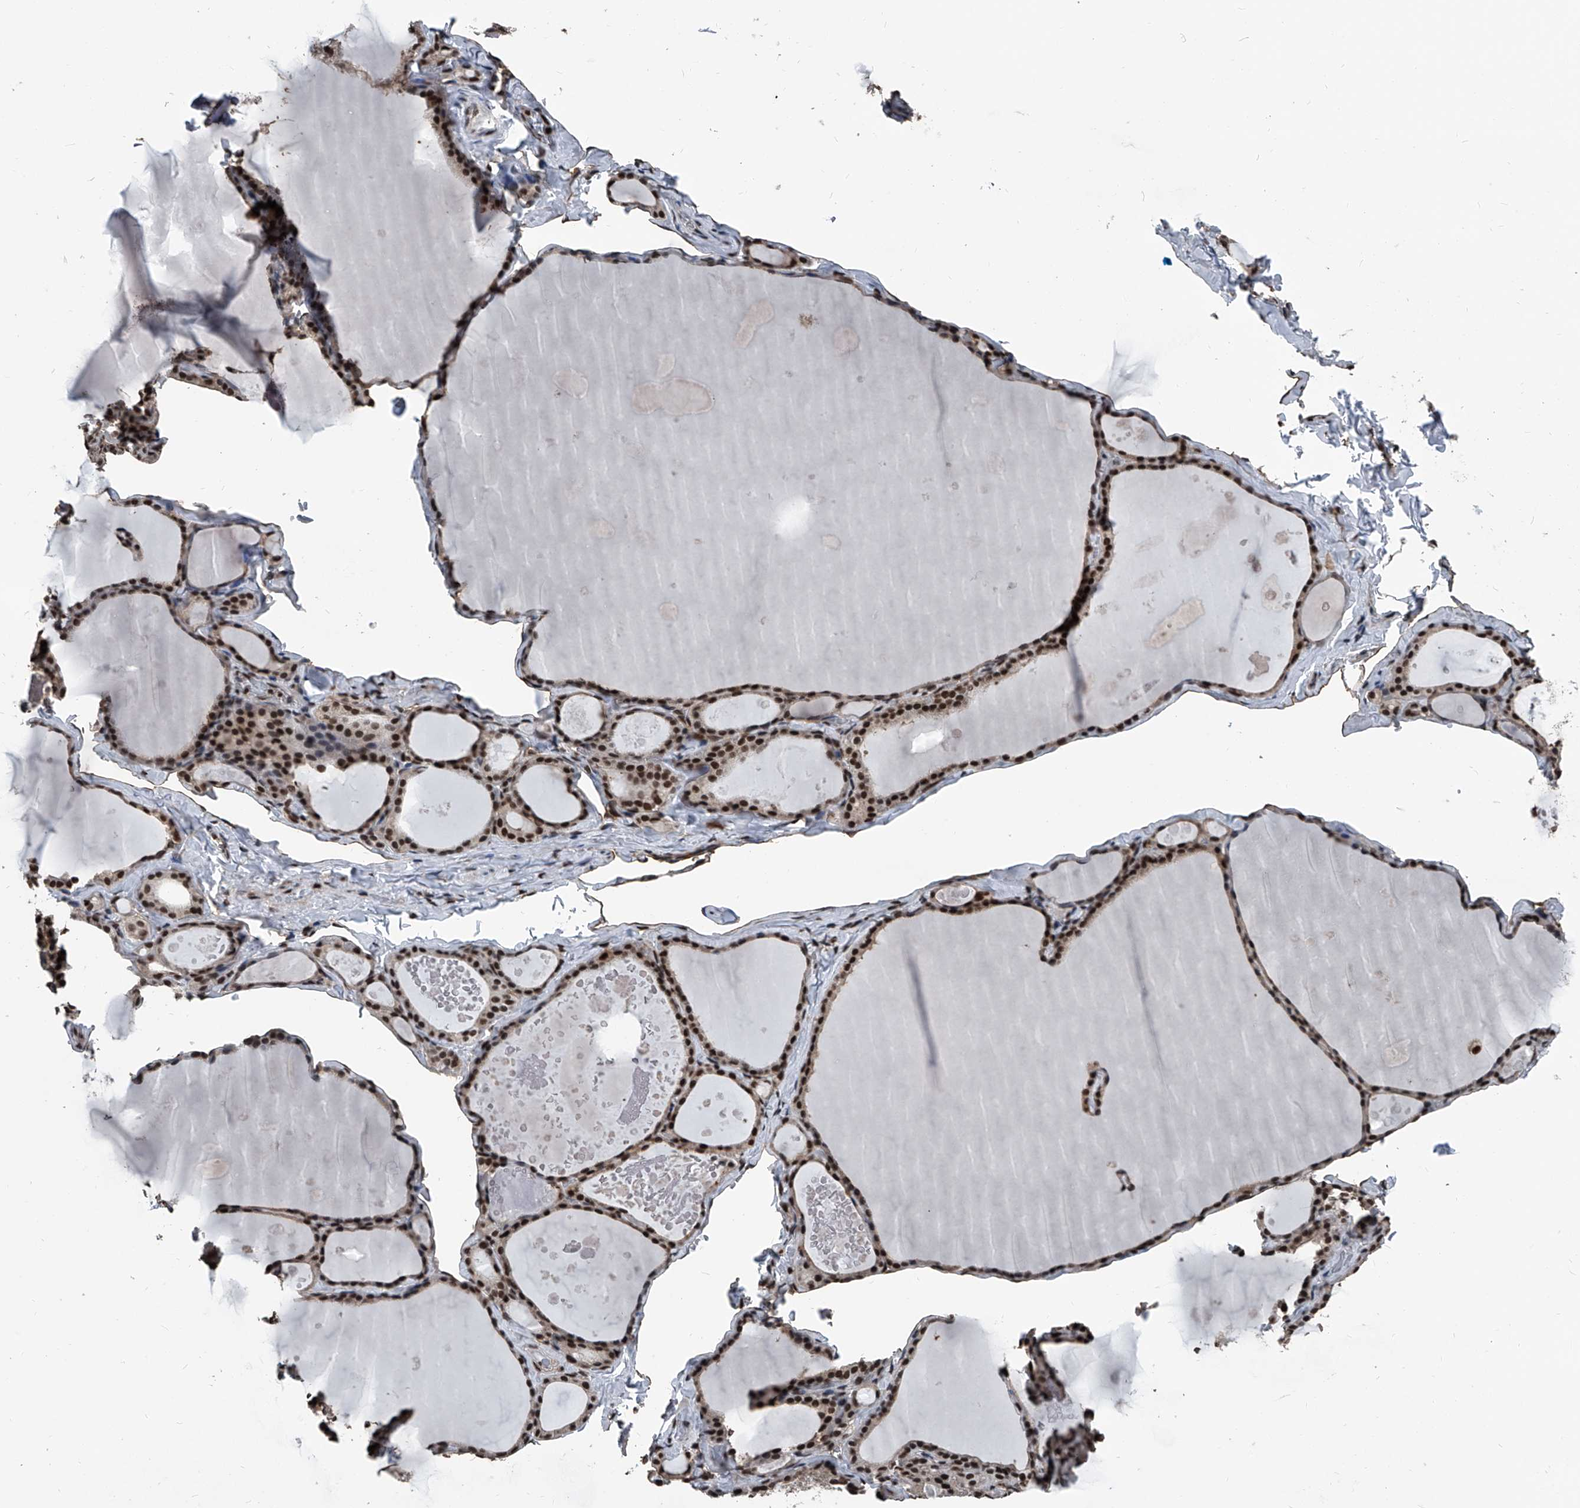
{"staining": {"intensity": "moderate", "quantity": ">75%", "location": "nuclear"}, "tissue": "thyroid gland", "cell_type": "Glandular cells", "image_type": "normal", "snomed": [{"axis": "morphology", "description": "Normal tissue, NOS"}, {"axis": "topography", "description": "Thyroid gland"}], "caption": "The photomicrograph reveals immunohistochemical staining of normal thyroid gland. There is moderate nuclear positivity is appreciated in approximately >75% of glandular cells.", "gene": "FKBP5", "patient": {"sex": "male", "age": 56}}